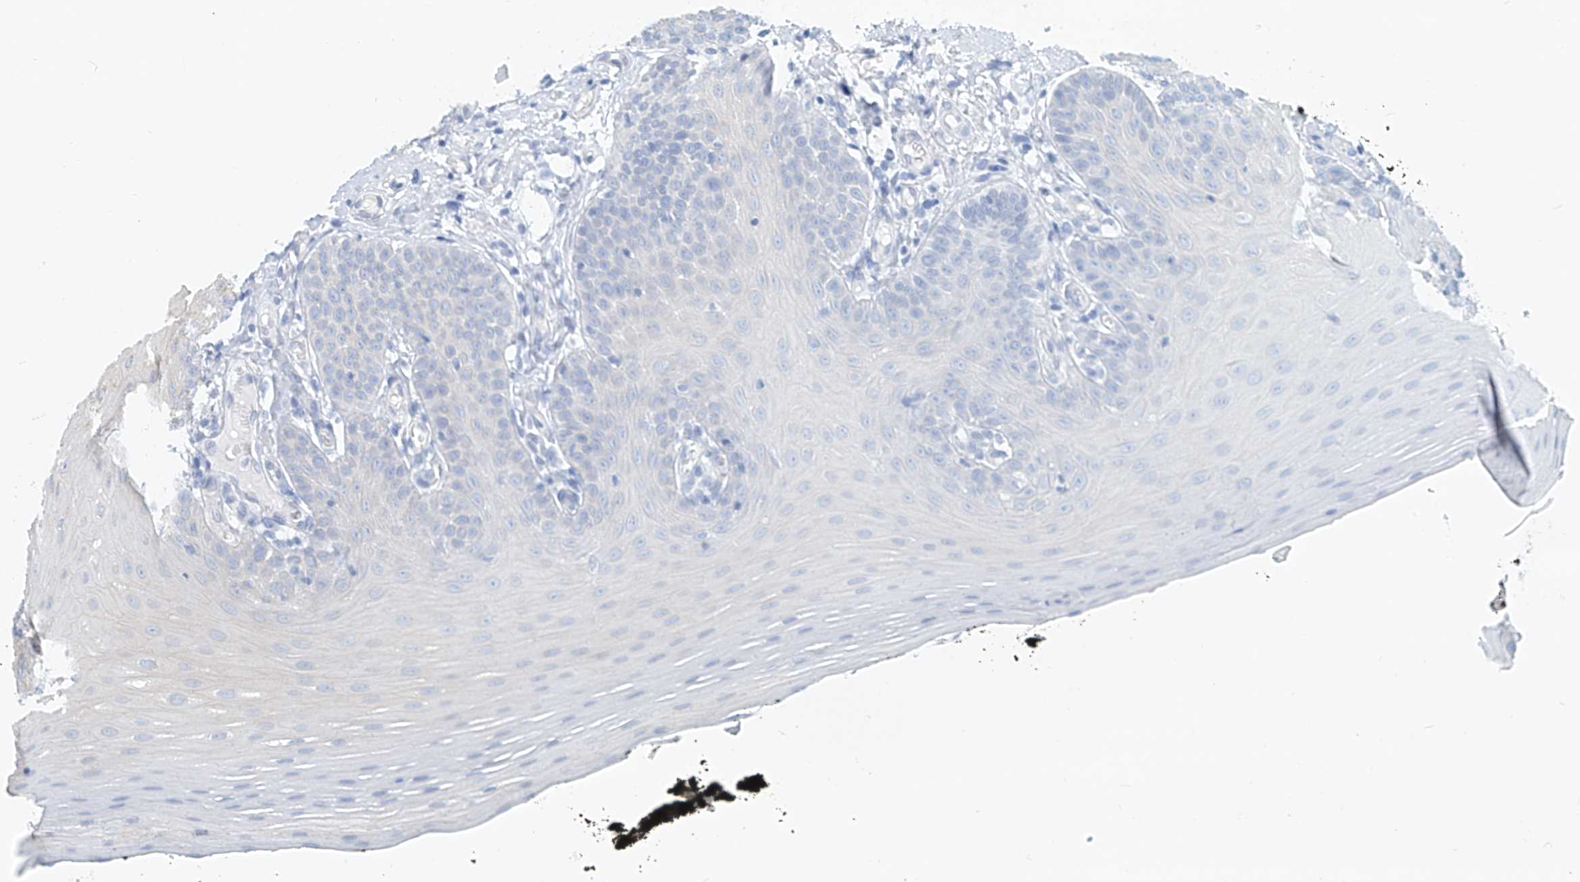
{"staining": {"intensity": "negative", "quantity": "none", "location": "none"}, "tissue": "oral mucosa", "cell_type": "Squamous epithelial cells", "image_type": "normal", "snomed": [{"axis": "morphology", "description": "Normal tissue, NOS"}, {"axis": "topography", "description": "Oral tissue"}], "caption": "This is an immunohistochemistry (IHC) micrograph of normal oral mucosa. There is no expression in squamous epithelial cells.", "gene": "SASH1", "patient": {"sex": "male", "age": 74}}